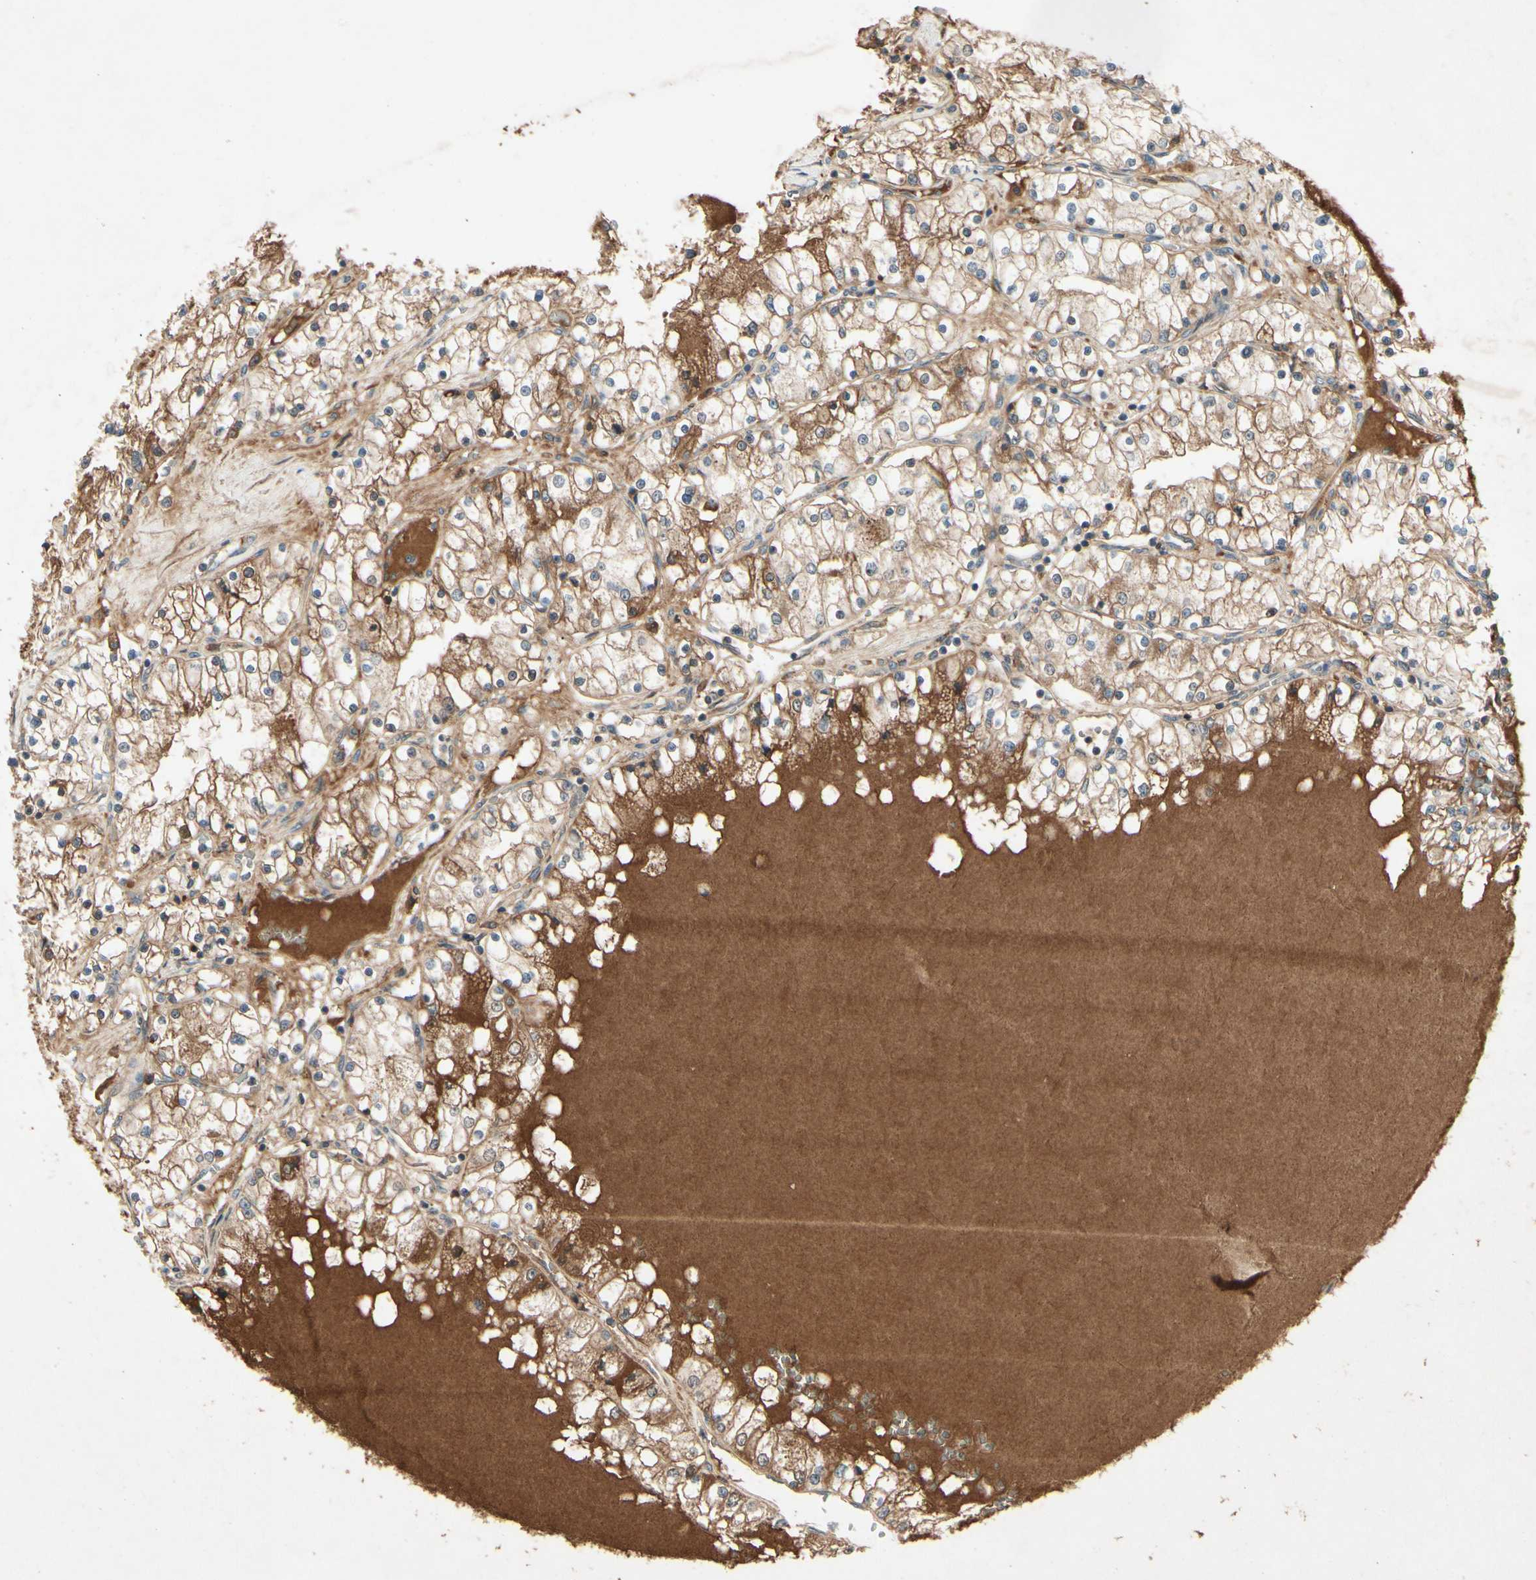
{"staining": {"intensity": "moderate", "quantity": ">75%", "location": "cytoplasmic/membranous"}, "tissue": "renal cancer", "cell_type": "Tumor cells", "image_type": "cancer", "snomed": [{"axis": "morphology", "description": "Adenocarcinoma, NOS"}, {"axis": "topography", "description": "Kidney"}], "caption": "This photomicrograph demonstrates immunohistochemistry (IHC) staining of human adenocarcinoma (renal), with medium moderate cytoplasmic/membranous positivity in about >75% of tumor cells.", "gene": "RNF14", "patient": {"sex": "male", "age": 68}}